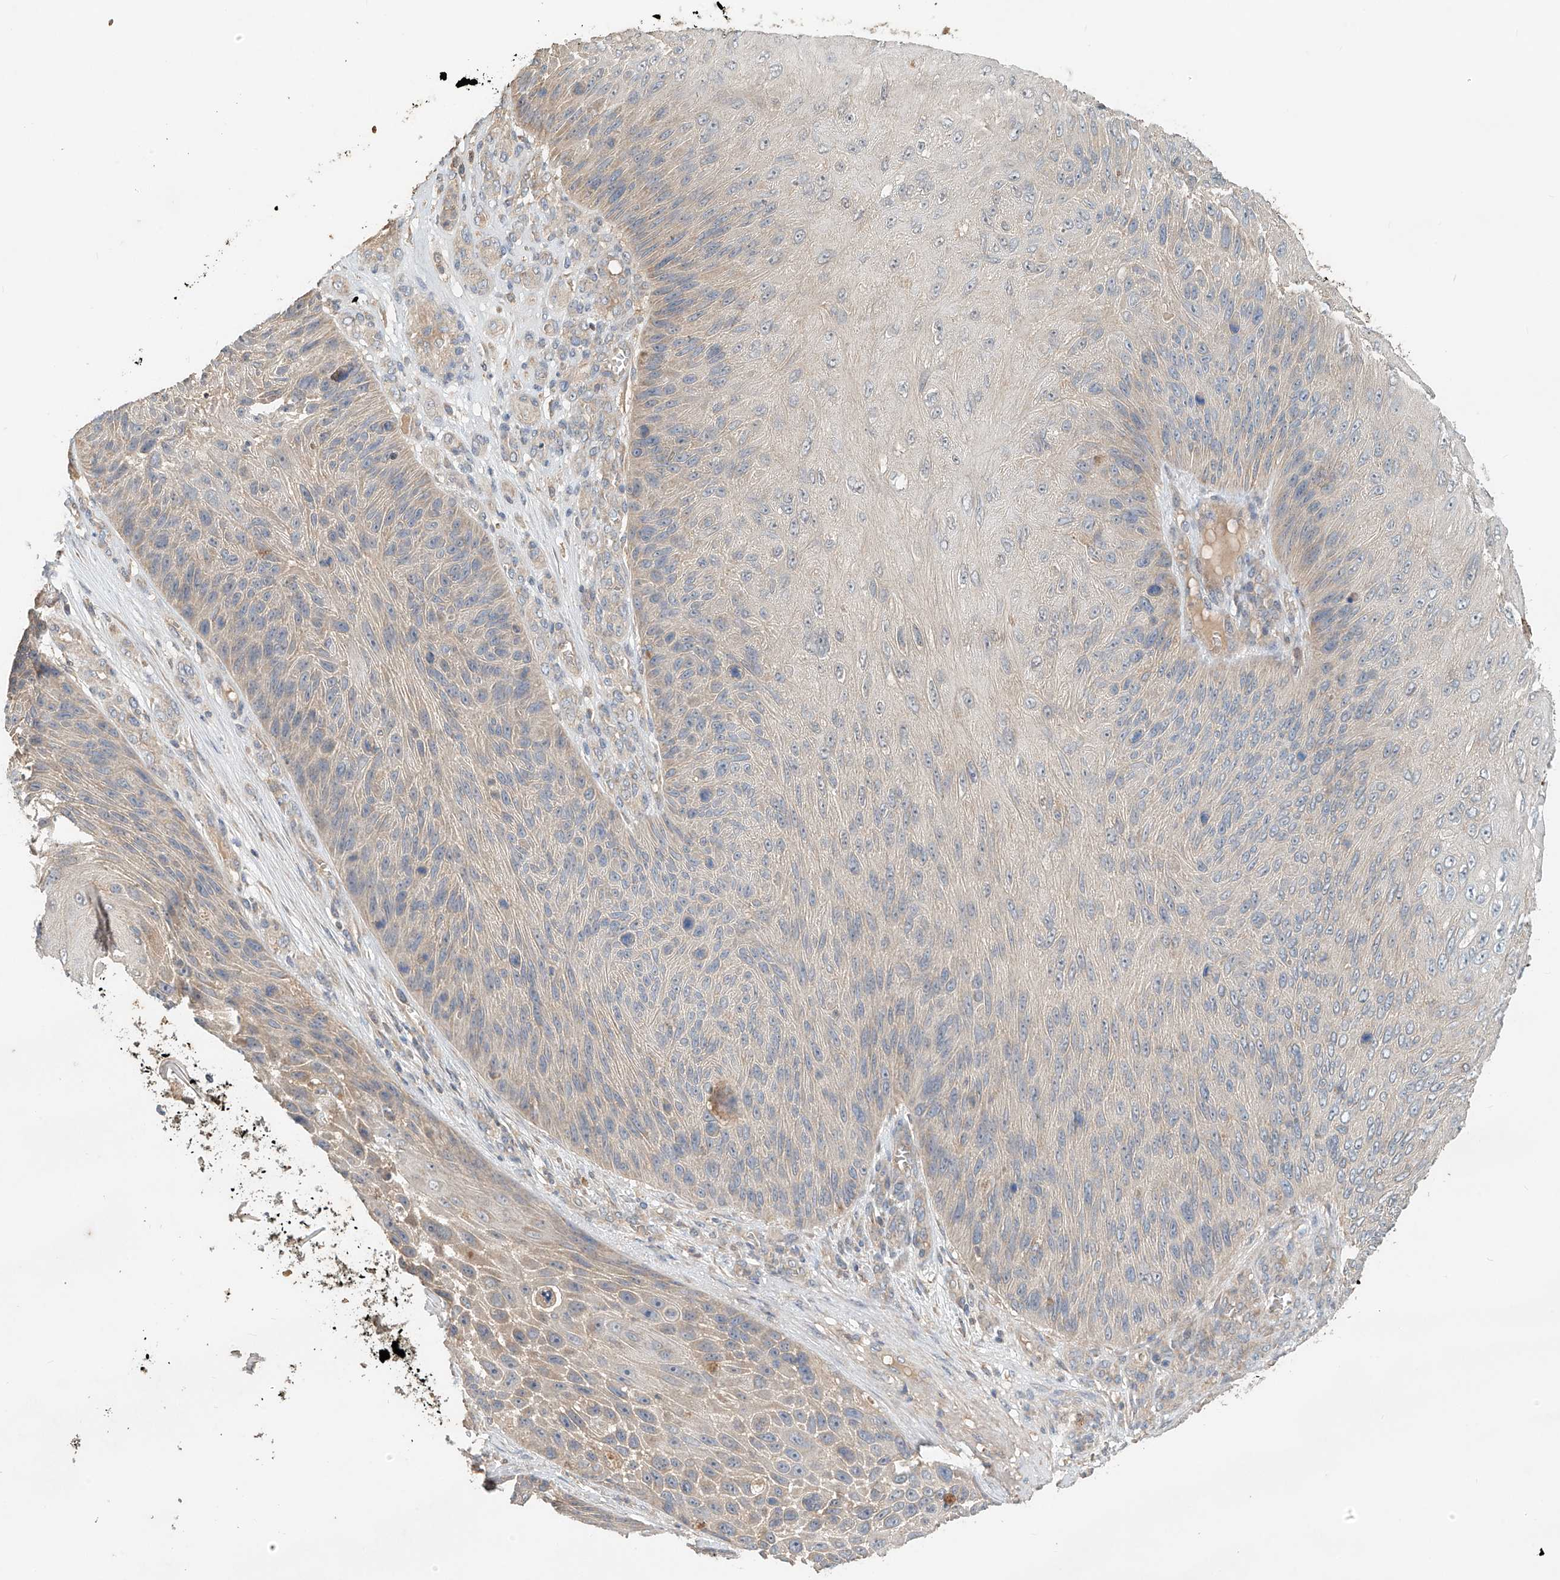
{"staining": {"intensity": "negative", "quantity": "none", "location": "none"}, "tissue": "skin cancer", "cell_type": "Tumor cells", "image_type": "cancer", "snomed": [{"axis": "morphology", "description": "Squamous cell carcinoma, NOS"}, {"axis": "topography", "description": "Skin"}], "caption": "Immunohistochemistry image of skin cancer (squamous cell carcinoma) stained for a protein (brown), which displays no expression in tumor cells. (Immunohistochemistry (ihc), brightfield microscopy, high magnification).", "gene": "GNB1L", "patient": {"sex": "female", "age": 88}}